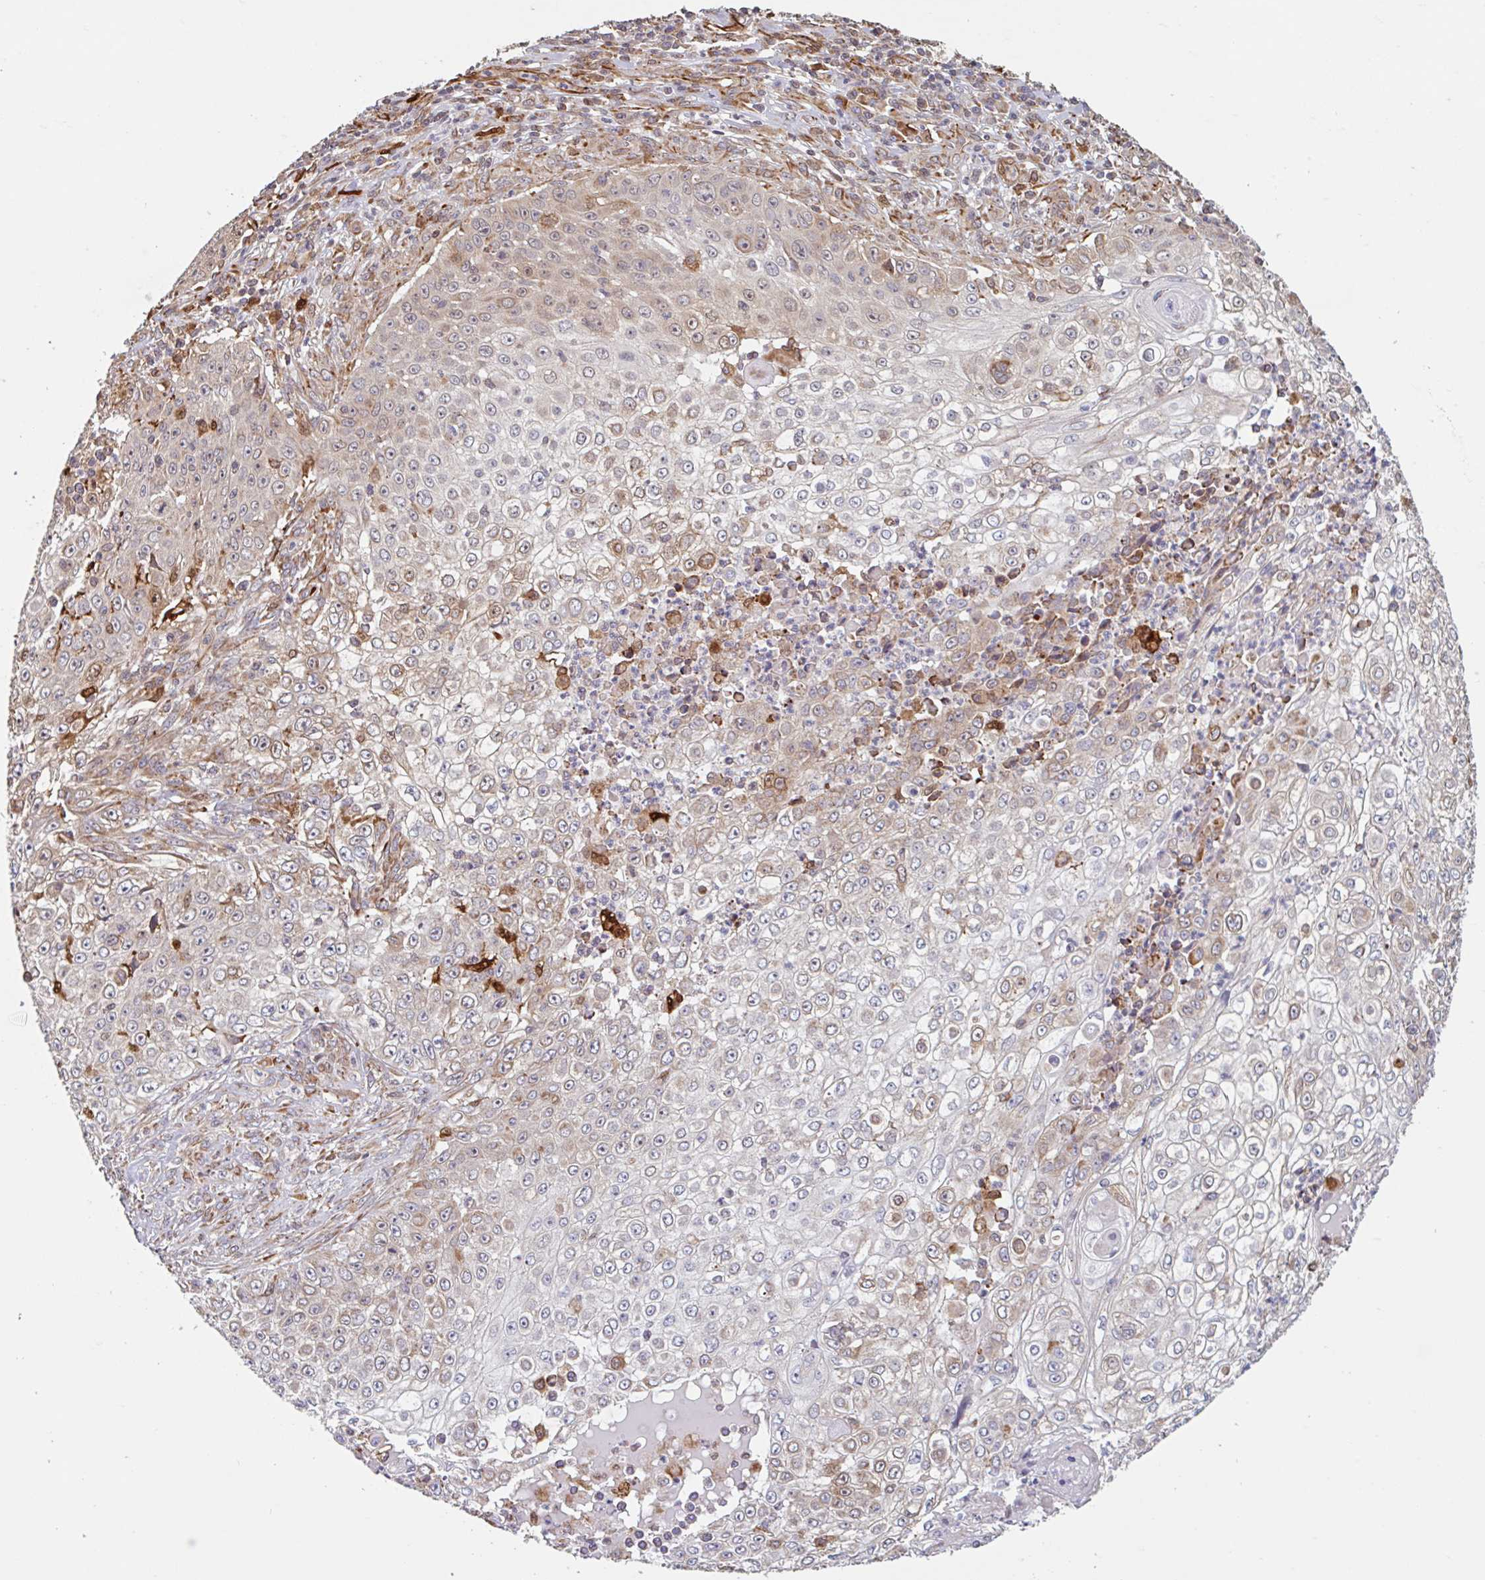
{"staining": {"intensity": "weak", "quantity": "<25%", "location": "cytoplasmic/membranous"}, "tissue": "skin cancer", "cell_type": "Tumor cells", "image_type": "cancer", "snomed": [{"axis": "morphology", "description": "Squamous cell carcinoma, NOS"}, {"axis": "topography", "description": "Skin"}], "caption": "DAB immunohistochemical staining of skin cancer (squamous cell carcinoma) reveals no significant expression in tumor cells.", "gene": "NUB1", "patient": {"sex": "male", "age": 24}}